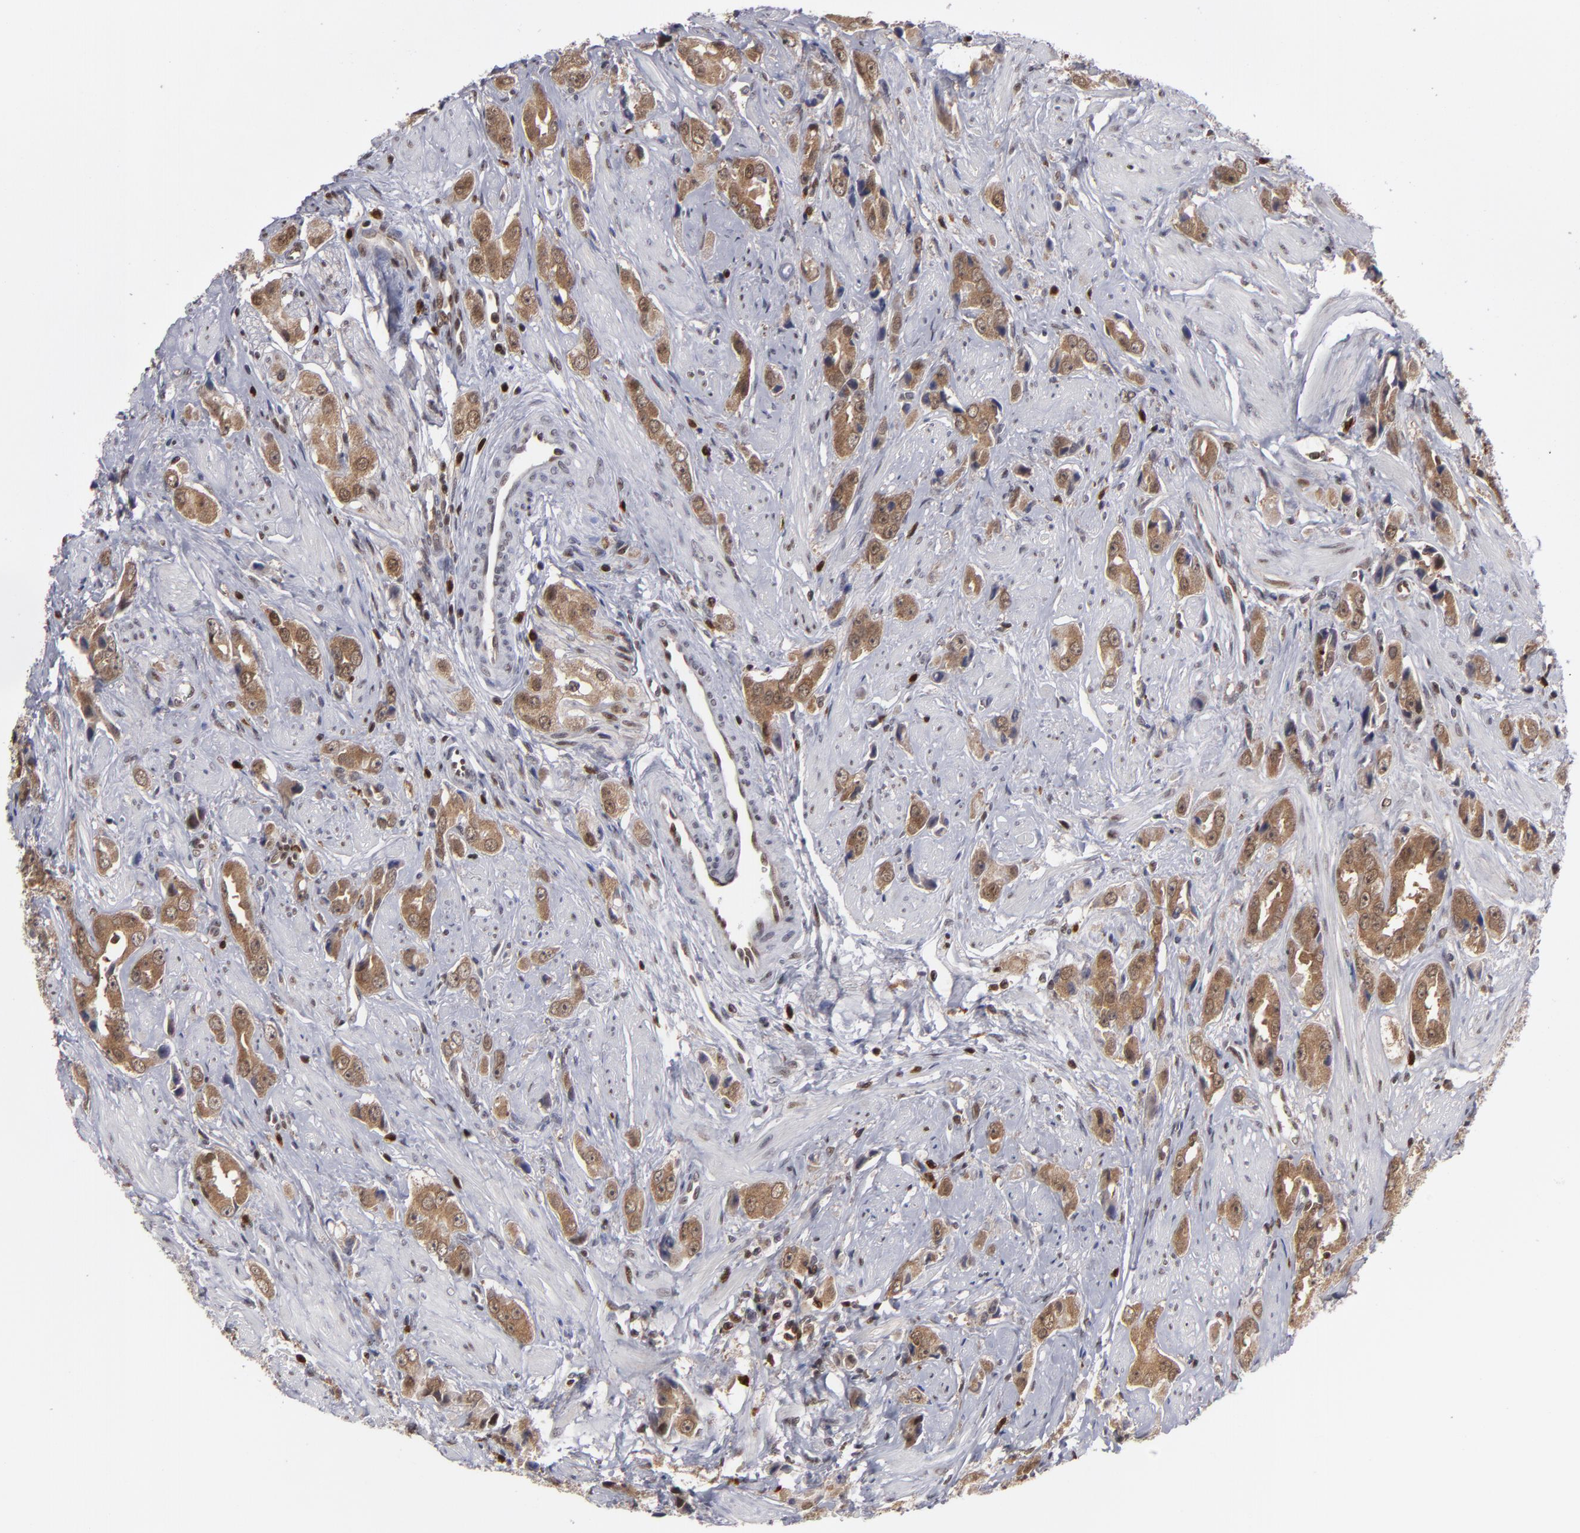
{"staining": {"intensity": "moderate", "quantity": ">75%", "location": "cytoplasmic/membranous,nuclear"}, "tissue": "prostate cancer", "cell_type": "Tumor cells", "image_type": "cancer", "snomed": [{"axis": "morphology", "description": "Adenocarcinoma, Medium grade"}, {"axis": "topography", "description": "Prostate"}], "caption": "Moderate cytoplasmic/membranous and nuclear positivity for a protein is appreciated in about >75% of tumor cells of prostate cancer using immunohistochemistry (IHC).", "gene": "GSR", "patient": {"sex": "male", "age": 53}}